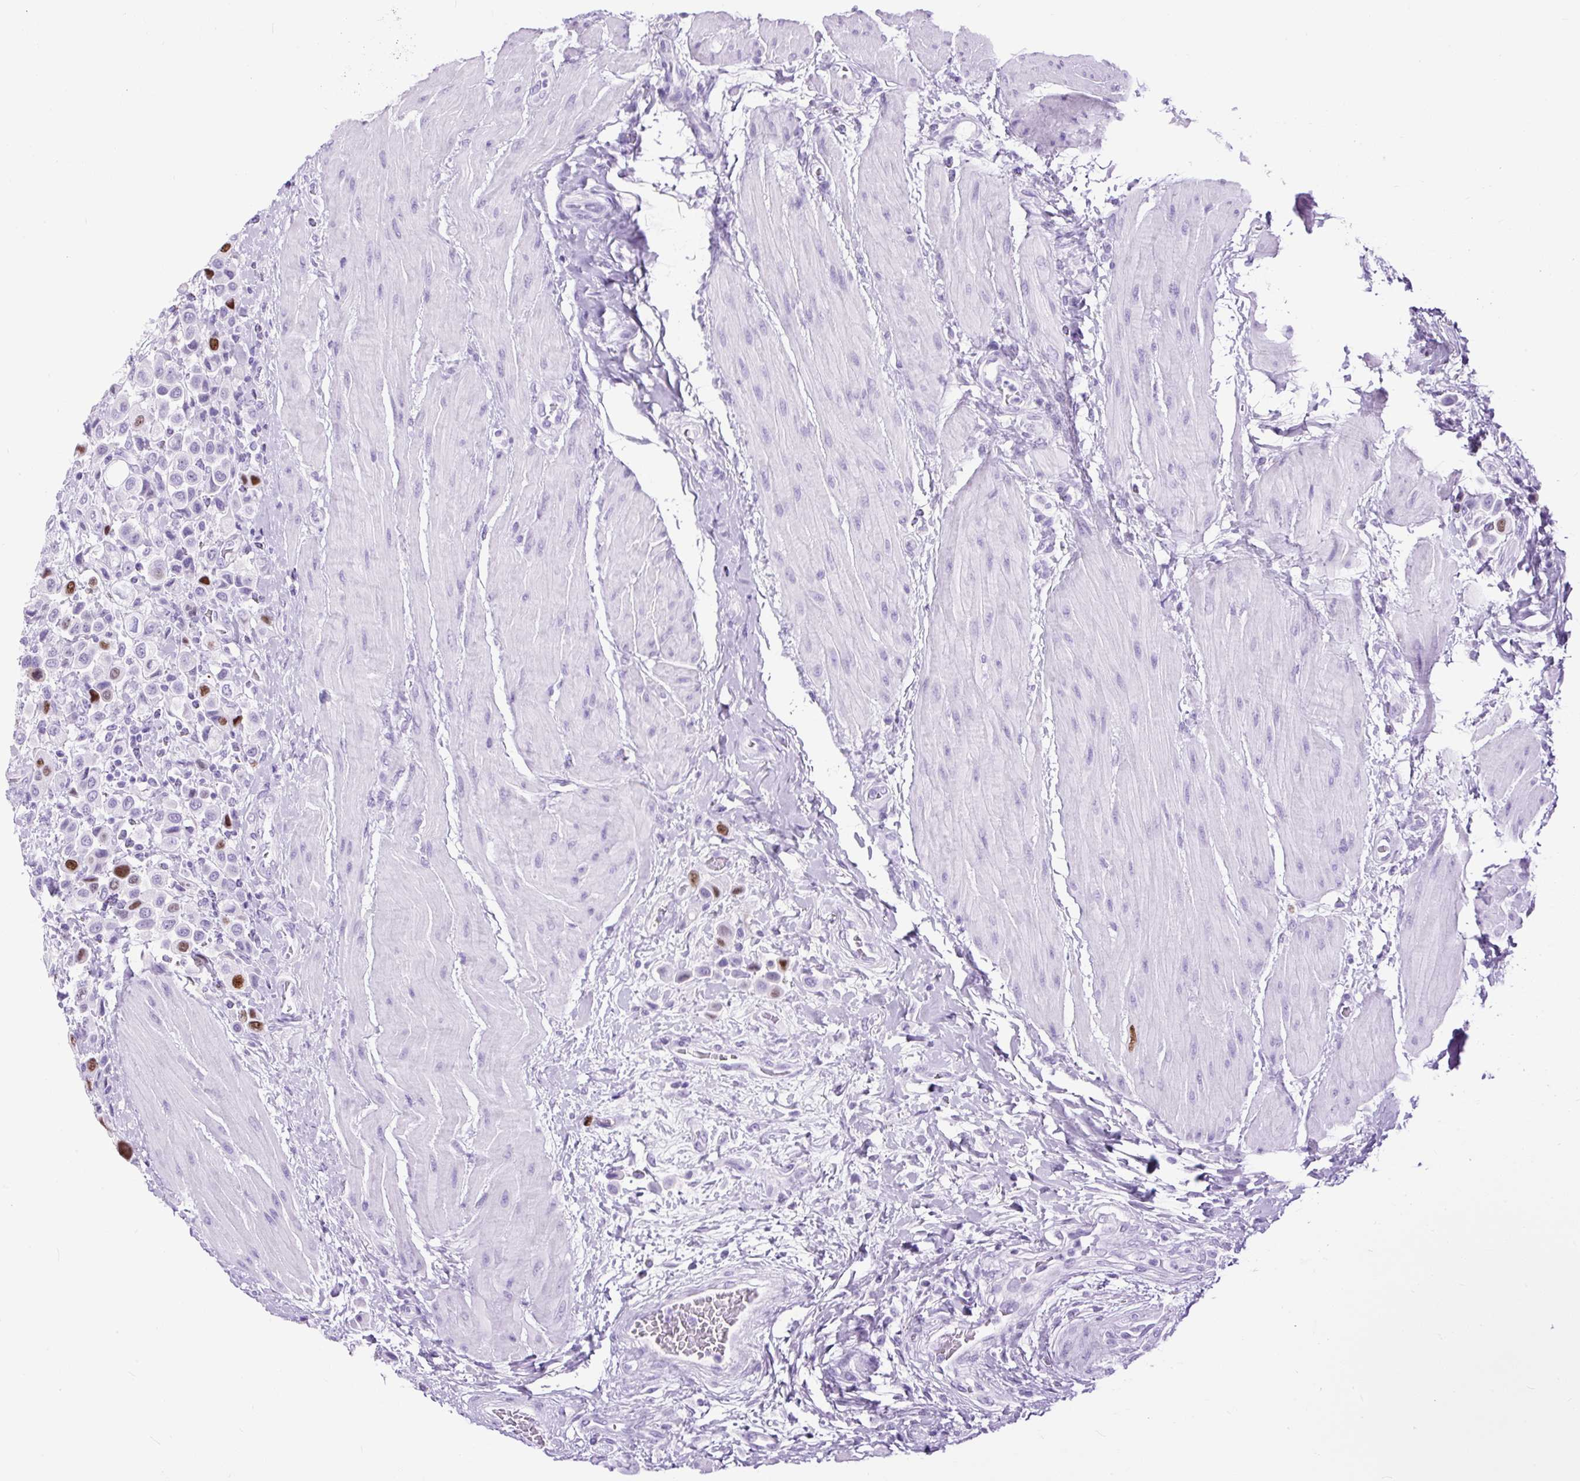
{"staining": {"intensity": "strong", "quantity": "<25%", "location": "nuclear"}, "tissue": "urothelial cancer", "cell_type": "Tumor cells", "image_type": "cancer", "snomed": [{"axis": "morphology", "description": "Urothelial carcinoma, High grade"}, {"axis": "topography", "description": "Urinary bladder"}], "caption": "Immunohistochemistry (DAB) staining of urothelial carcinoma (high-grade) exhibits strong nuclear protein positivity in about <25% of tumor cells.", "gene": "RACGAP1", "patient": {"sex": "male", "age": 50}}